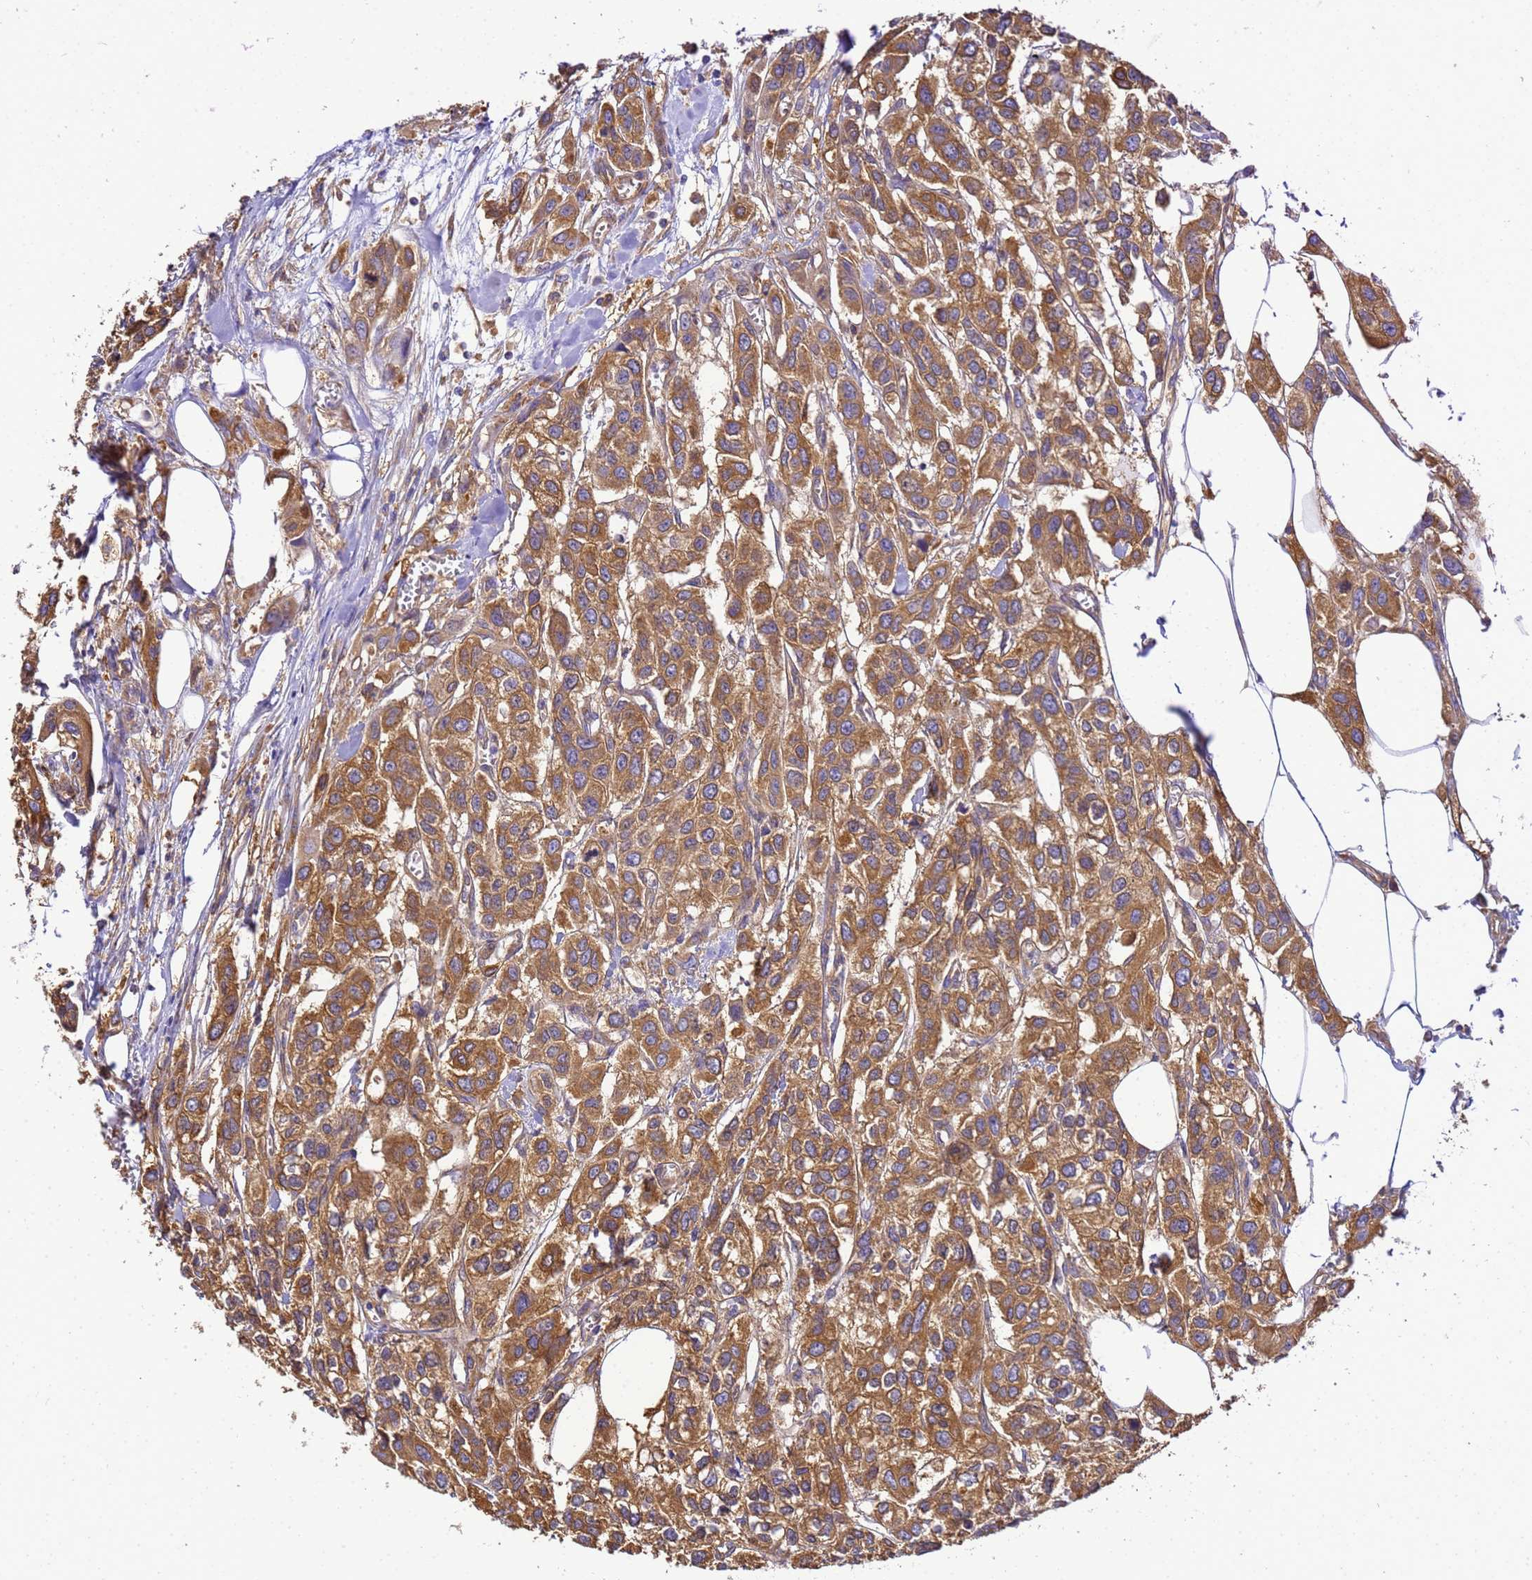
{"staining": {"intensity": "moderate", "quantity": ">75%", "location": "cytoplasmic/membranous"}, "tissue": "urothelial cancer", "cell_type": "Tumor cells", "image_type": "cancer", "snomed": [{"axis": "morphology", "description": "Urothelial carcinoma, High grade"}, {"axis": "topography", "description": "Urinary bladder"}], "caption": "A histopathology image showing moderate cytoplasmic/membranous staining in about >75% of tumor cells in high-grade urothelial carcinoma, as visualized by brown immunohistochemical staining.", "gene": "NARS1", "patient": {"sex": "male", "age": 67}}